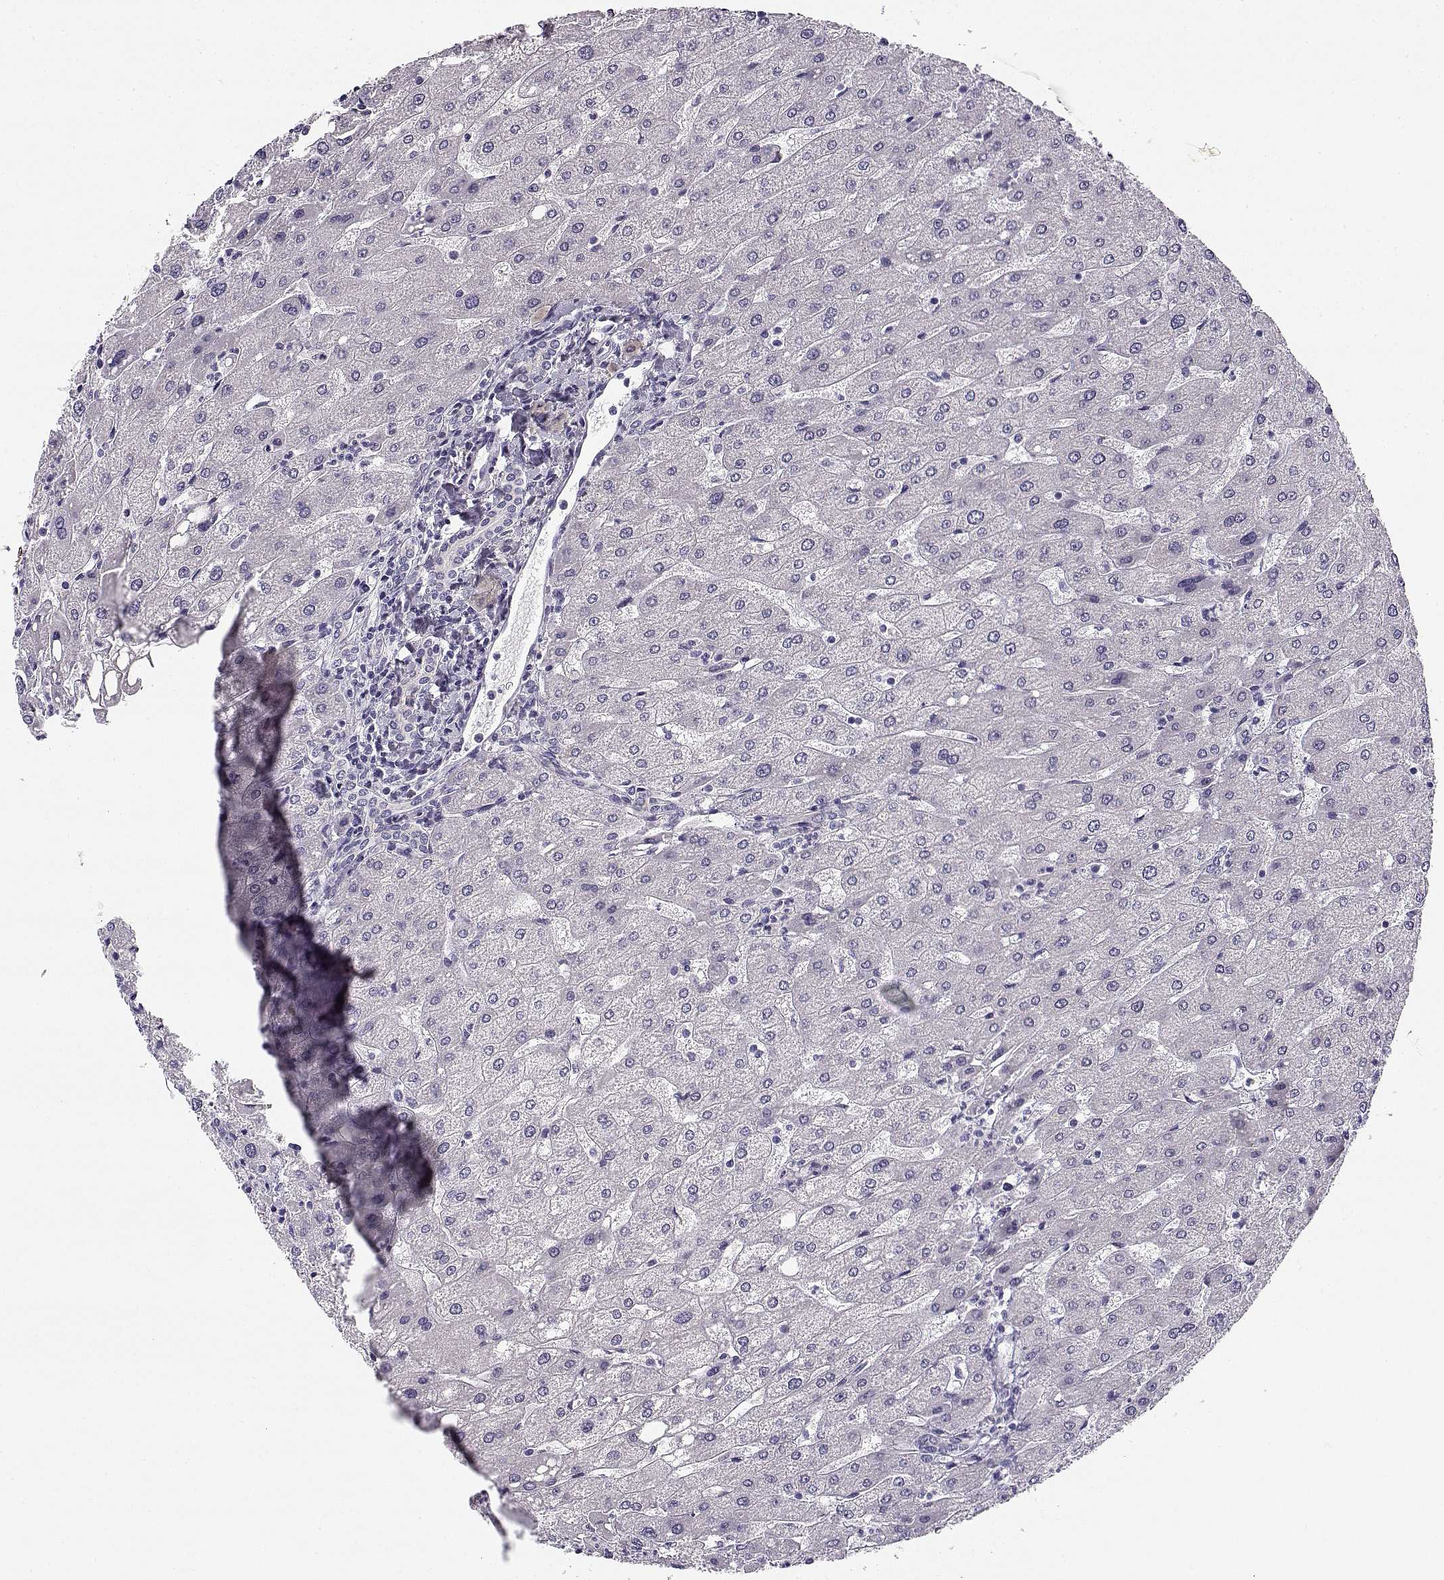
{"staining": {"intensity": "negative", "quantity": "none", "location": "none"}, "tissue": "liver", "cell_type": "Cholangiocytes", "image_type": "normal", "snomed": [{"axis": "morphology", "description": "Normal tissue, NOS"}, {"axis": "topography", "description": "Liver"}], "caption": "Micrograph shows no significant protein staining in cholangiocytes of benign liver. Nuclei are stained in blue.", "gene": "CREB3L3", "patient": {"sex": "male", "age": 67}}